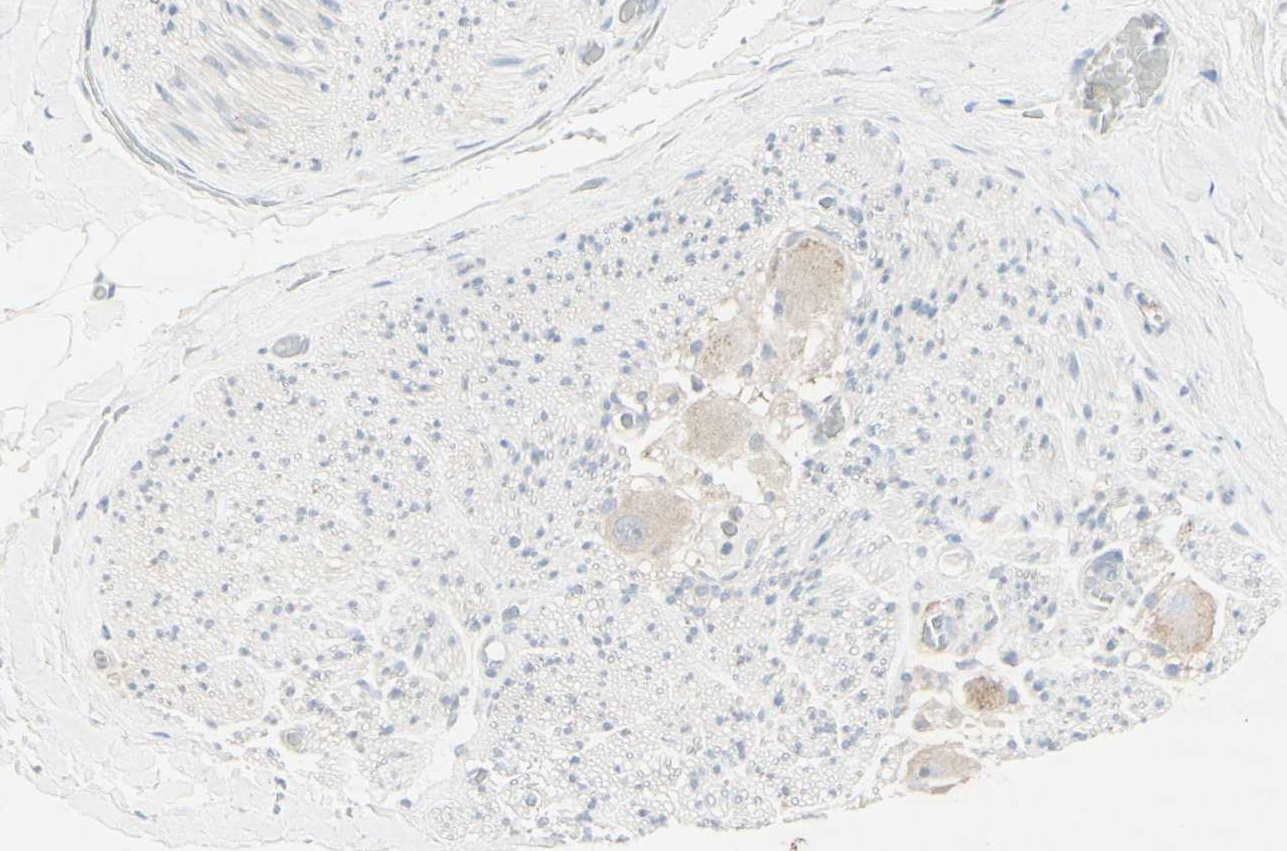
{"staining": {"intensity": "negative", "quantity": "none", "location": "none"}, "tissue": "adipose tissue", "cell_type": "Adipocytes", "image_type": "normal", "snomed": [{"axis": "morphology", "description": "Normal tissue, NOS"}, {"axis": "topography", "description": "Peripheral nerve tissue"}], "caption": "Adipocytes show no significant protein expression in normal adipose tissue. (DAB (3,3'-diaminobenzidine) IHC with hematoxylin counter stain).", "gene": "ATP6V1B1", "patient": {"sex": "male", "age": 70}}